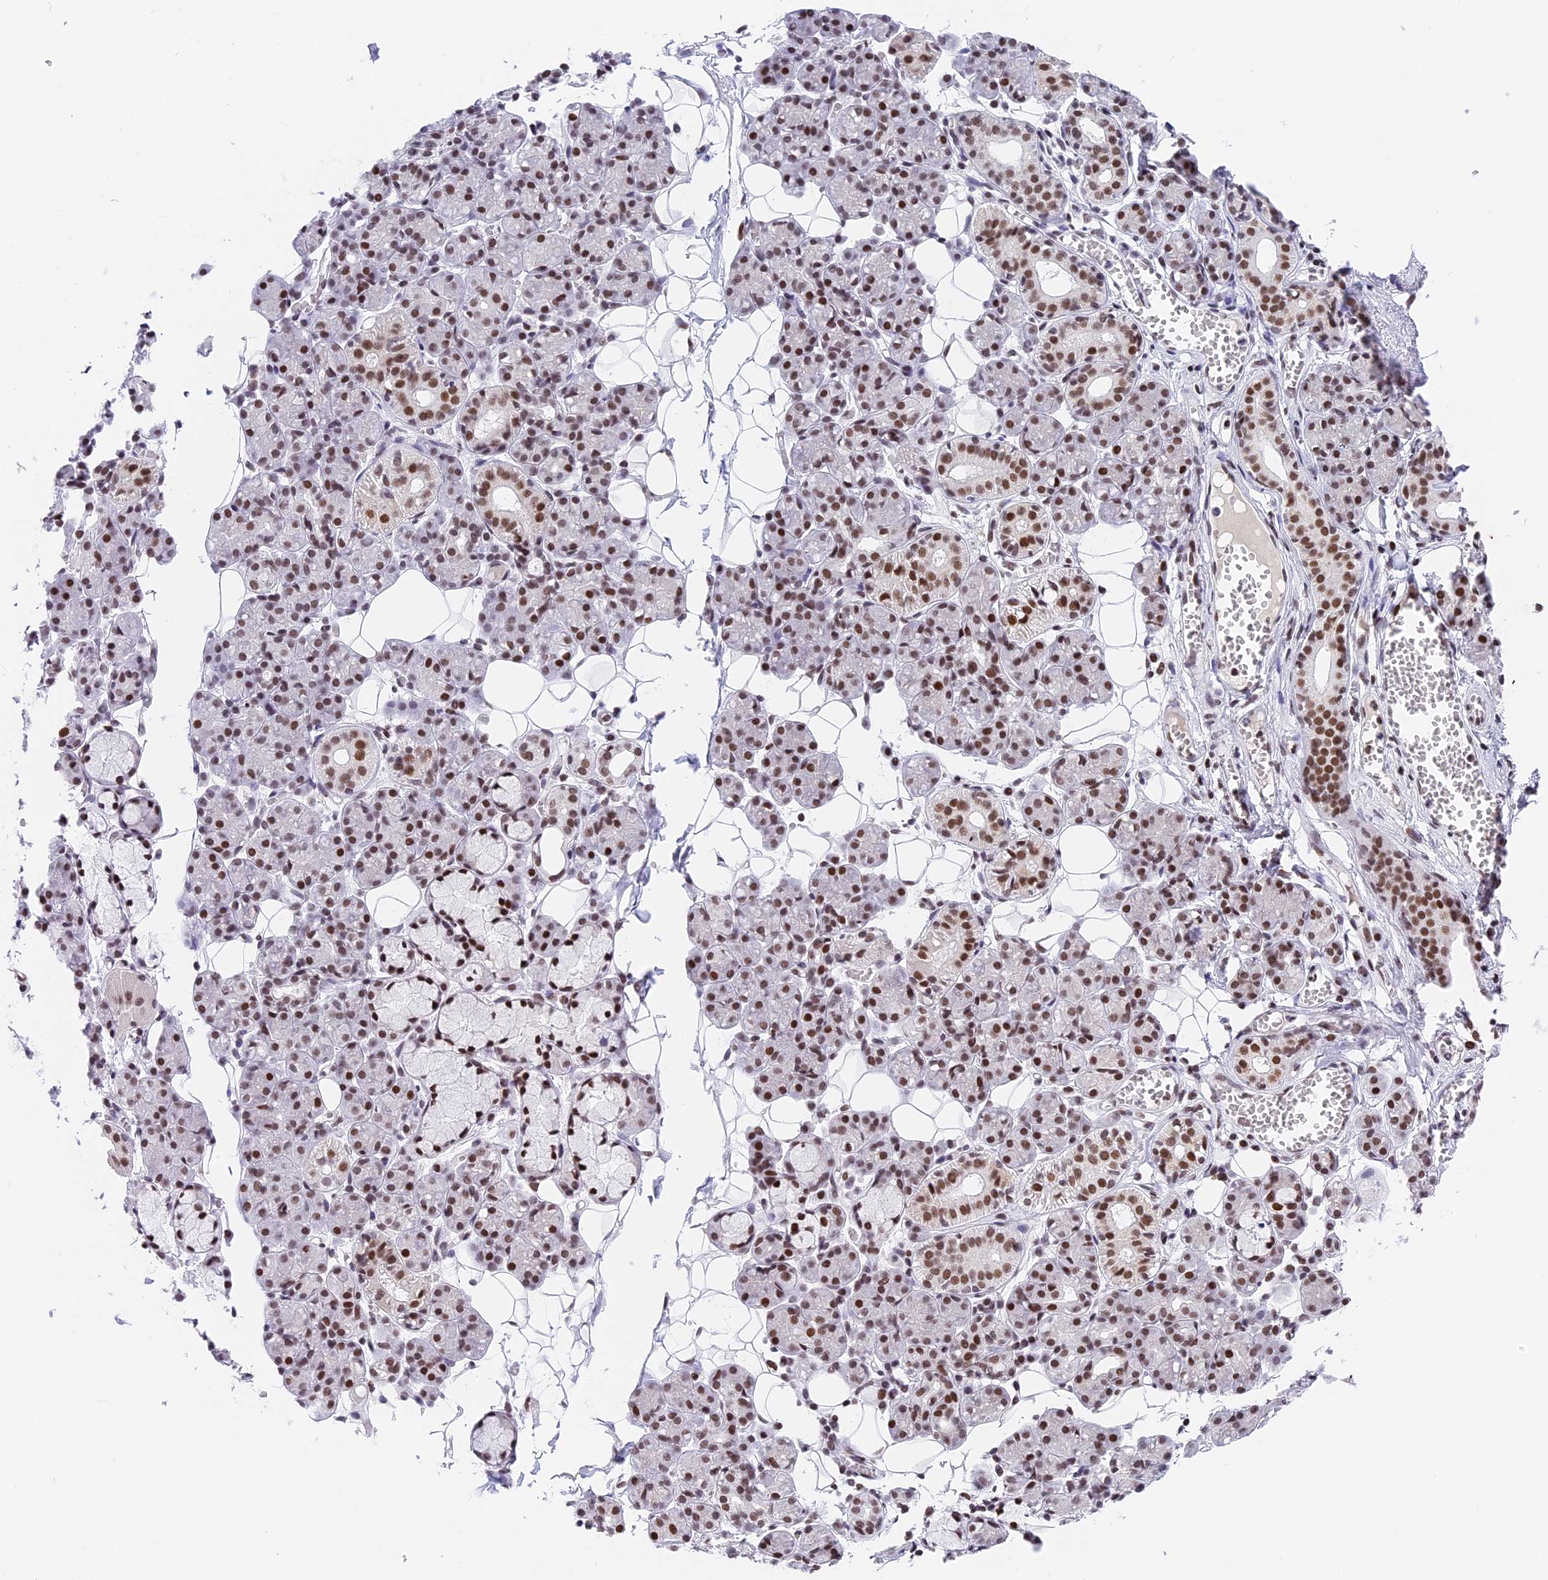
{"staining": {"intensity": "strong", "quantity": ">75%", "location": "nuclear"}, "tissue": "salivary gland", "cell_type": "Glandular cells", "image_type": "normal", "snomed": [{"axis": "morphology", "description": "Normal tissue, NOS"}, {"axis": "topography", "description": "Salivary gland"}], "caption": "This photomicrograph demonstrates immunohistochemistry staining of unremarkable human salivary gland, with high strong nuclear expression in about >75% of glandular cells.", "gene": "SBNO1", "patient": {"sex": "male", "age": 63}}